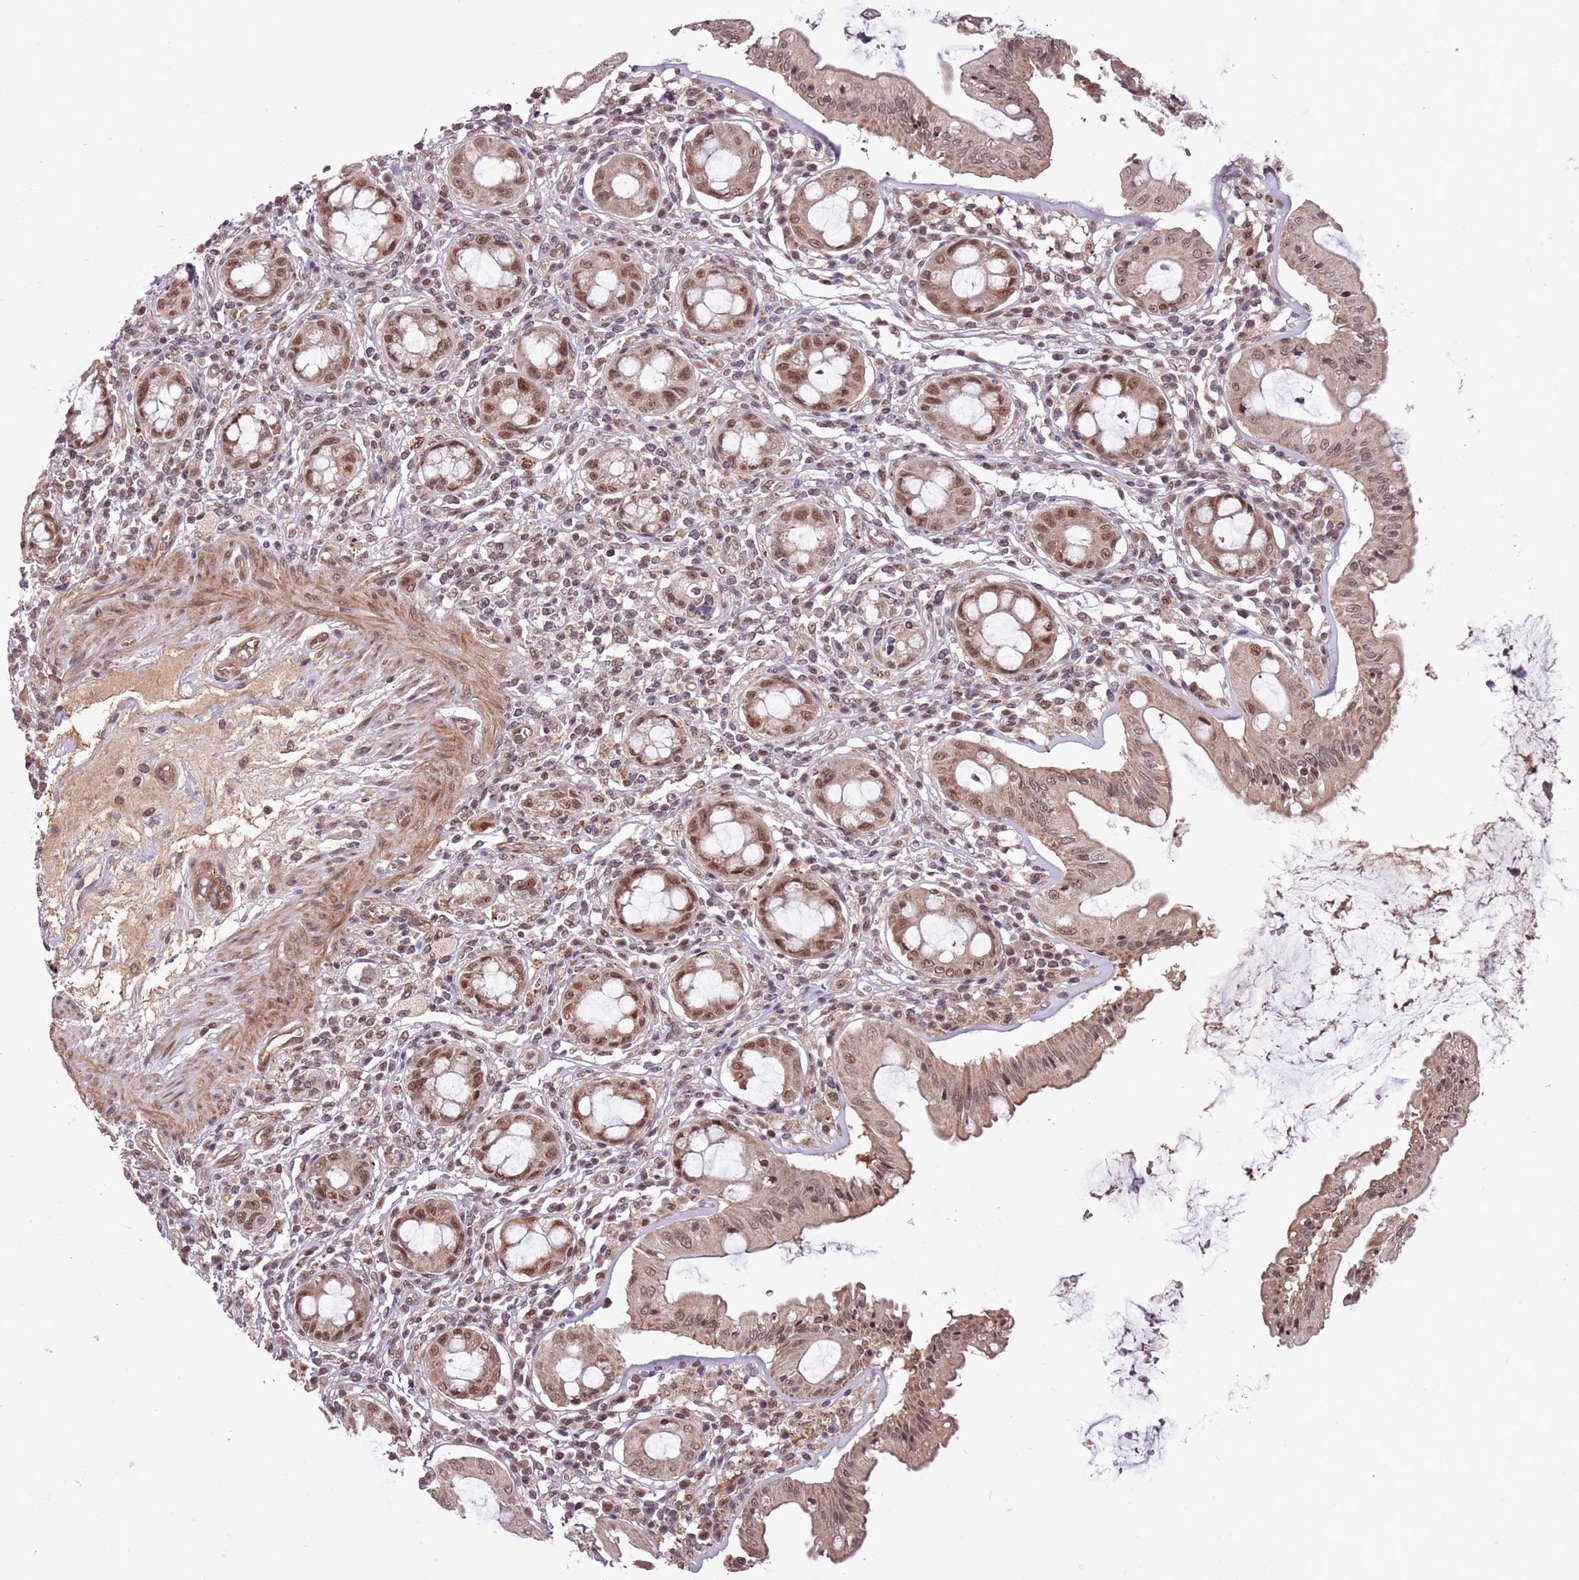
{"staining": {"intensity": "strong", "quantity": ">75%", "location": "nuclear"}, "tissue": "rectum", "cell_type": "Glandular cells", "image_type": "normal", "snomed": [{"axis": "morphology", "description": "Normal tissue, NOS"}, {"axis": "topography", "description": "Rectum"}], "caption": "Immunohistochemistry (IHC) (DAB) staining of benign rectum displays strong nuclear protein staining in approximately >75% of glandular cells. (Brightfield microscopy of DAB IHC at high magnification).", "gene": "SUDS3", "patient": {"sex": "female", "age": 57}}